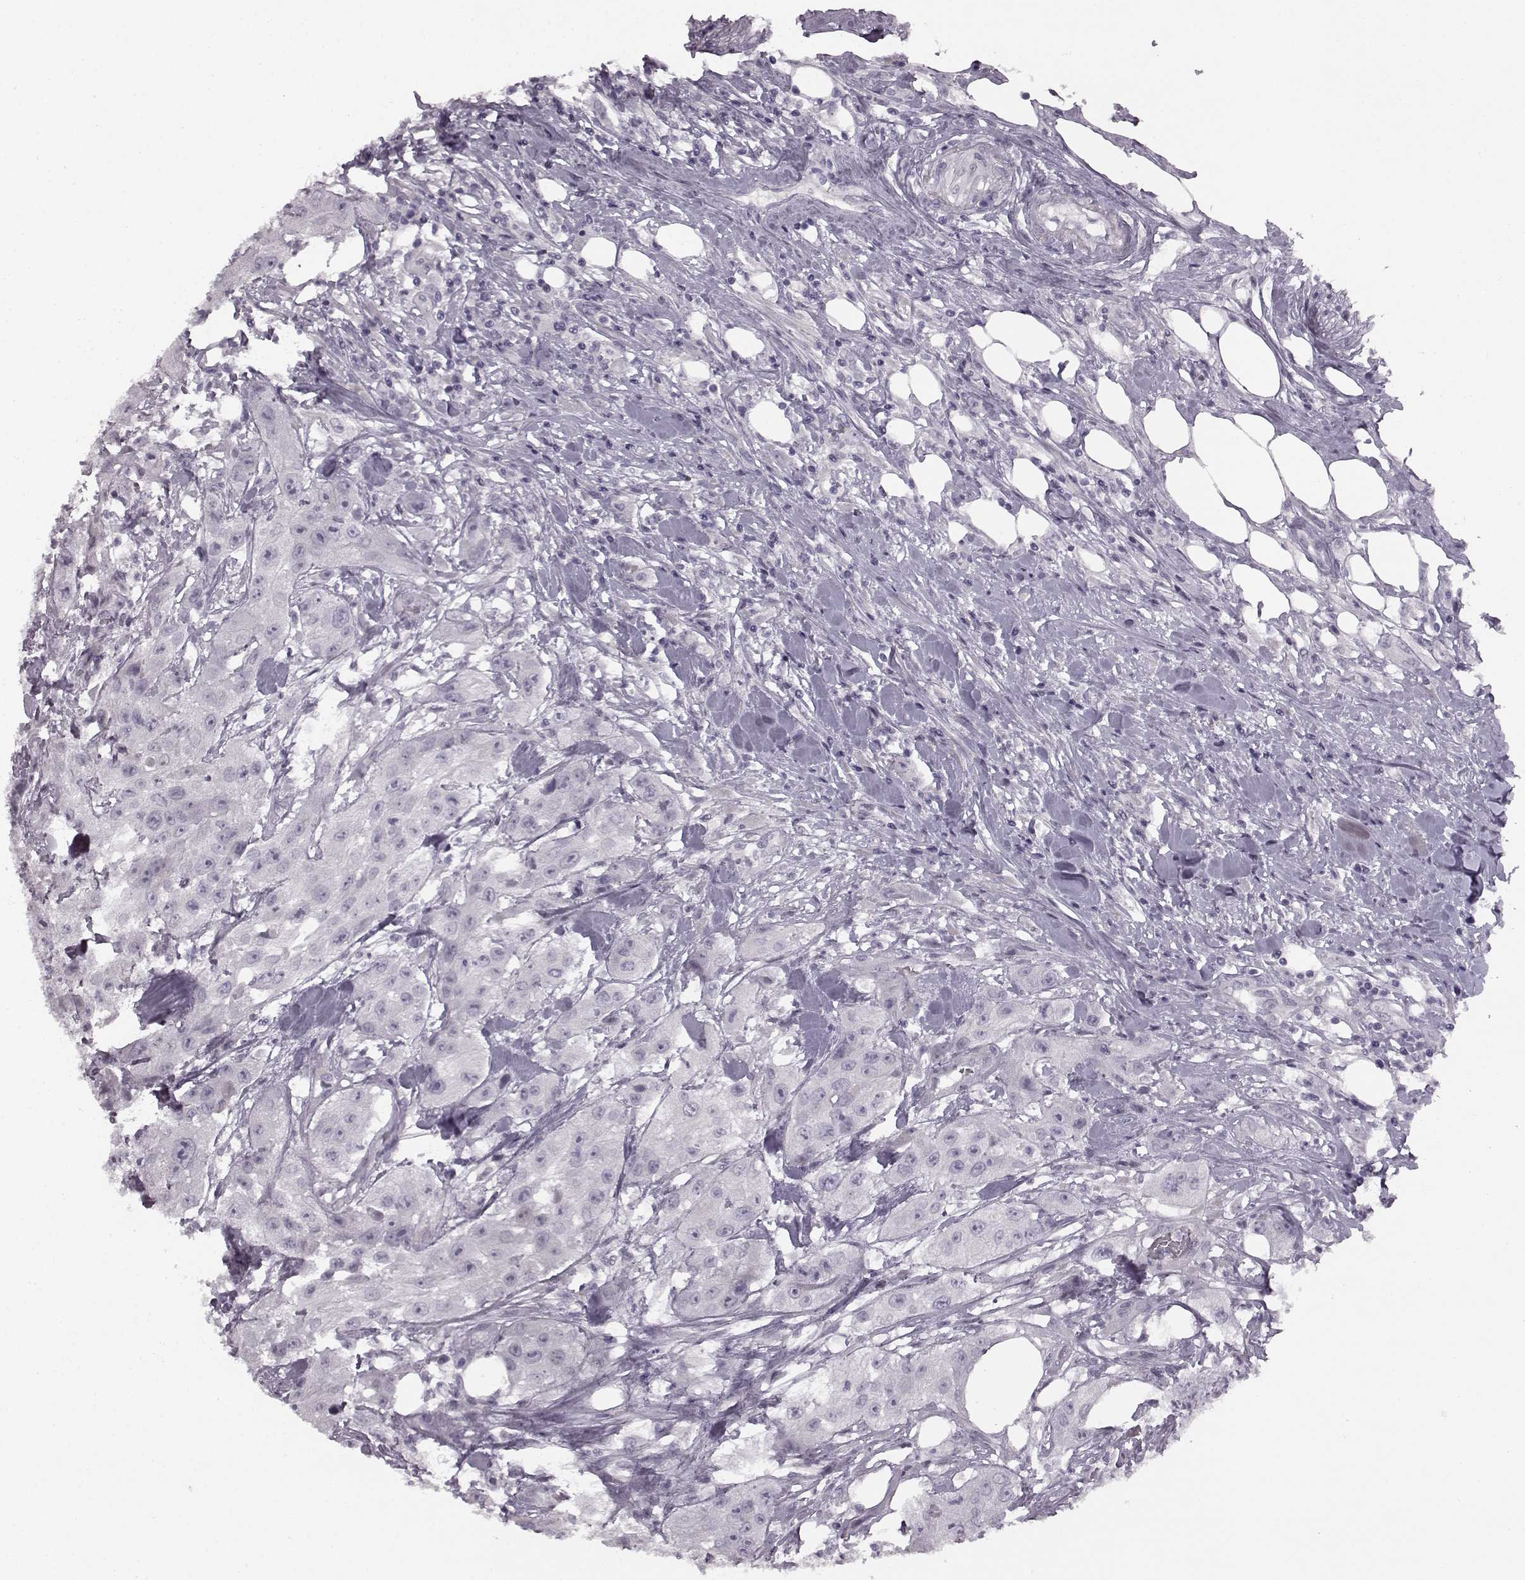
{"staining": {"intensity": "negative", "quantity": "none", "location": "none"}, "tissue": "urothelial cancer", "cell_type": "Tumor cells", "image_type": "cancer", "snomed": [{"axis": "morphology", "description": "Urothelial carcinoma, High grade"}, {"axis": "topography", "description": "Urinary bladder"}], "caption": "An immunohistochemistry photomicrograph of high-grade urothelial carcinoma is shown. There is no staining in tumor cells of high-grade urothelial carcinoma.", "gene": "SEMG2", "patient": {"sex": "male", "age": 79}}